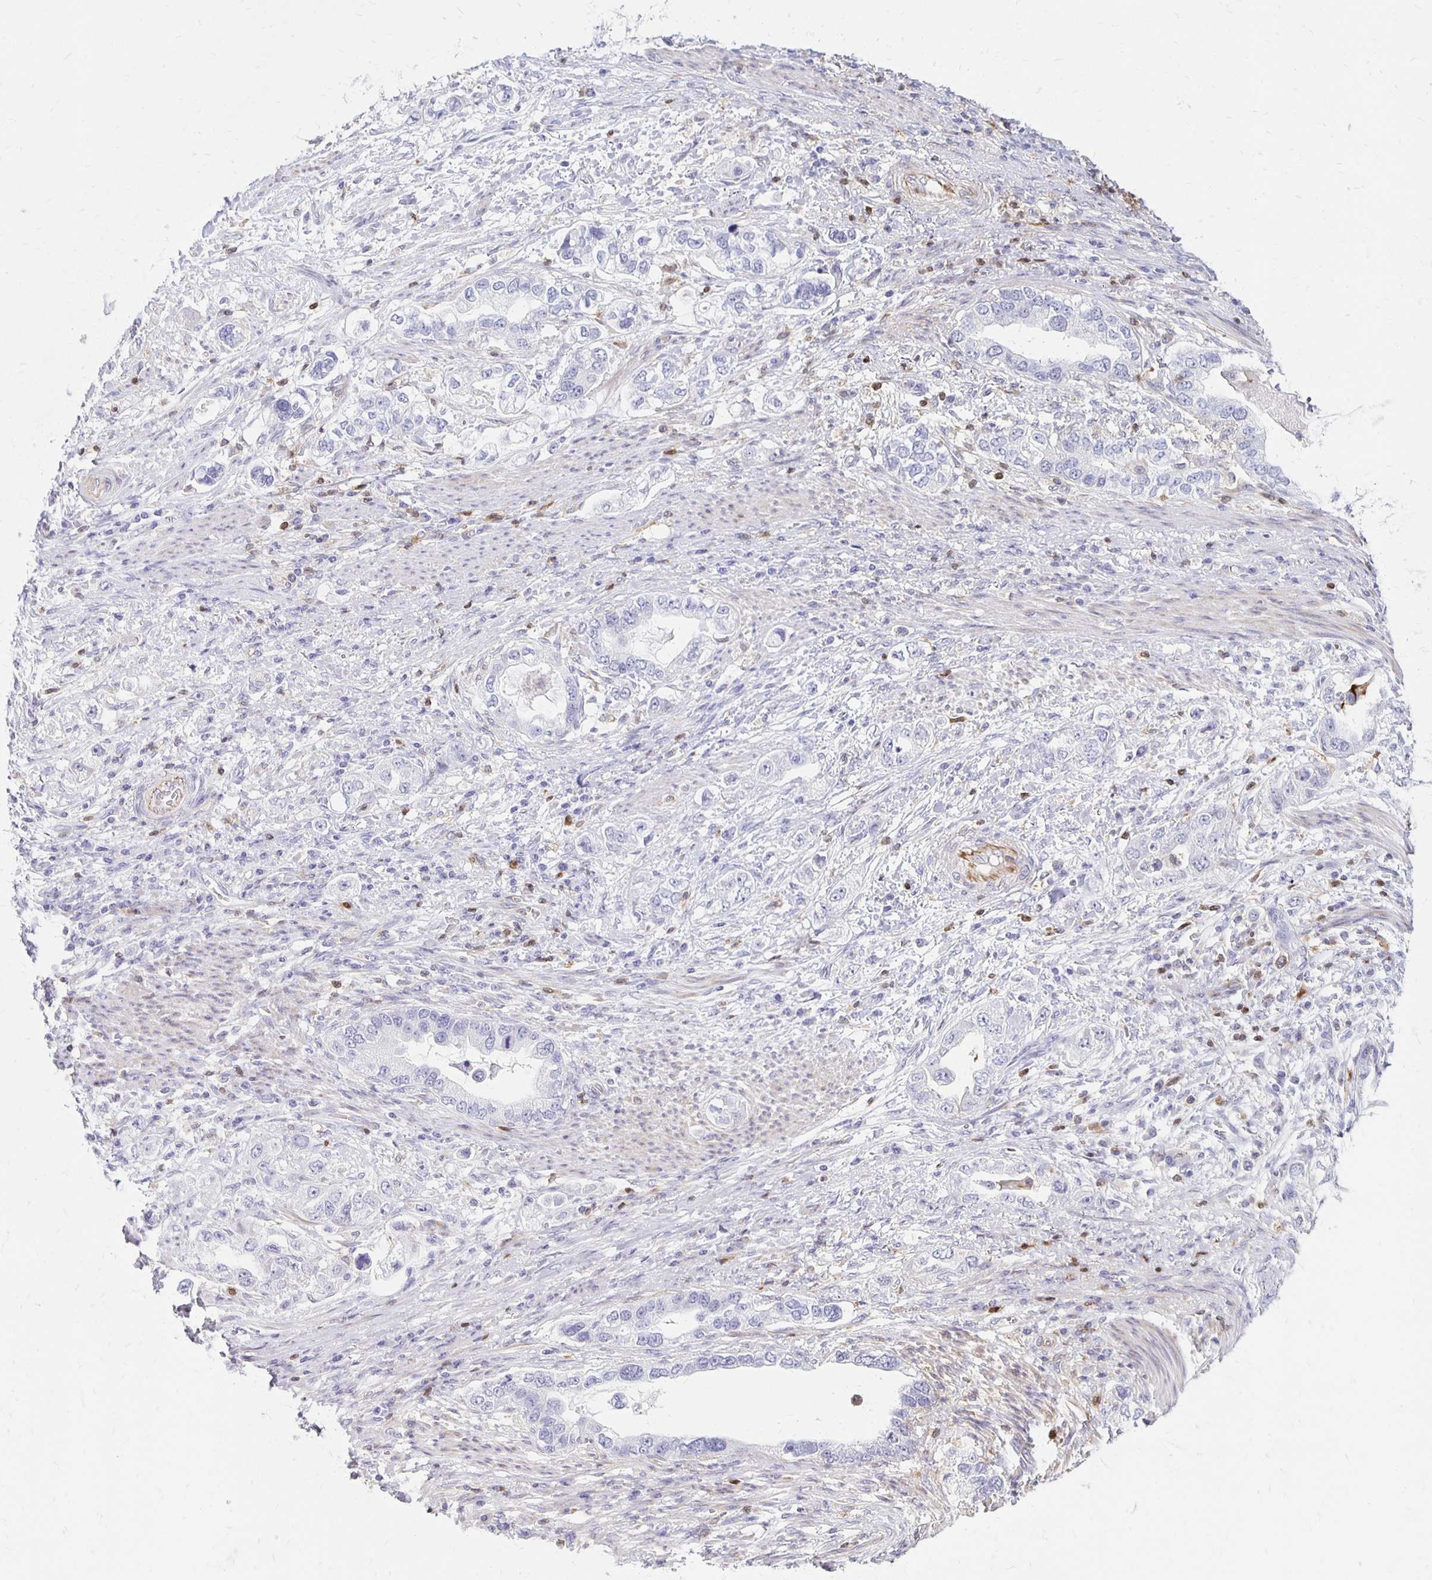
{"staining": {"intensity": "negative", "quantity": "none", "location": "none"}, "tissue": "stomach cancer", "cell_type": "Tumor cells", "image_type": "cancer", "snomed": [{"axis": "morphology", "description": "Adenocarcinoma, NOS"}, {"axis": "topography", "description": "Stomach, lower"}], "caption": "High magnification brightfield microscopy of stomach cancer stained with DAB (3,3'-diaminobenzidine) (brown) and counterstained with hematoxylin (blue): tumor cells show no significant staining. (DAB immunohistochemistry, high magnification).", "gene": "CCL21", "patient": {"sex": "female", "age": 93}}